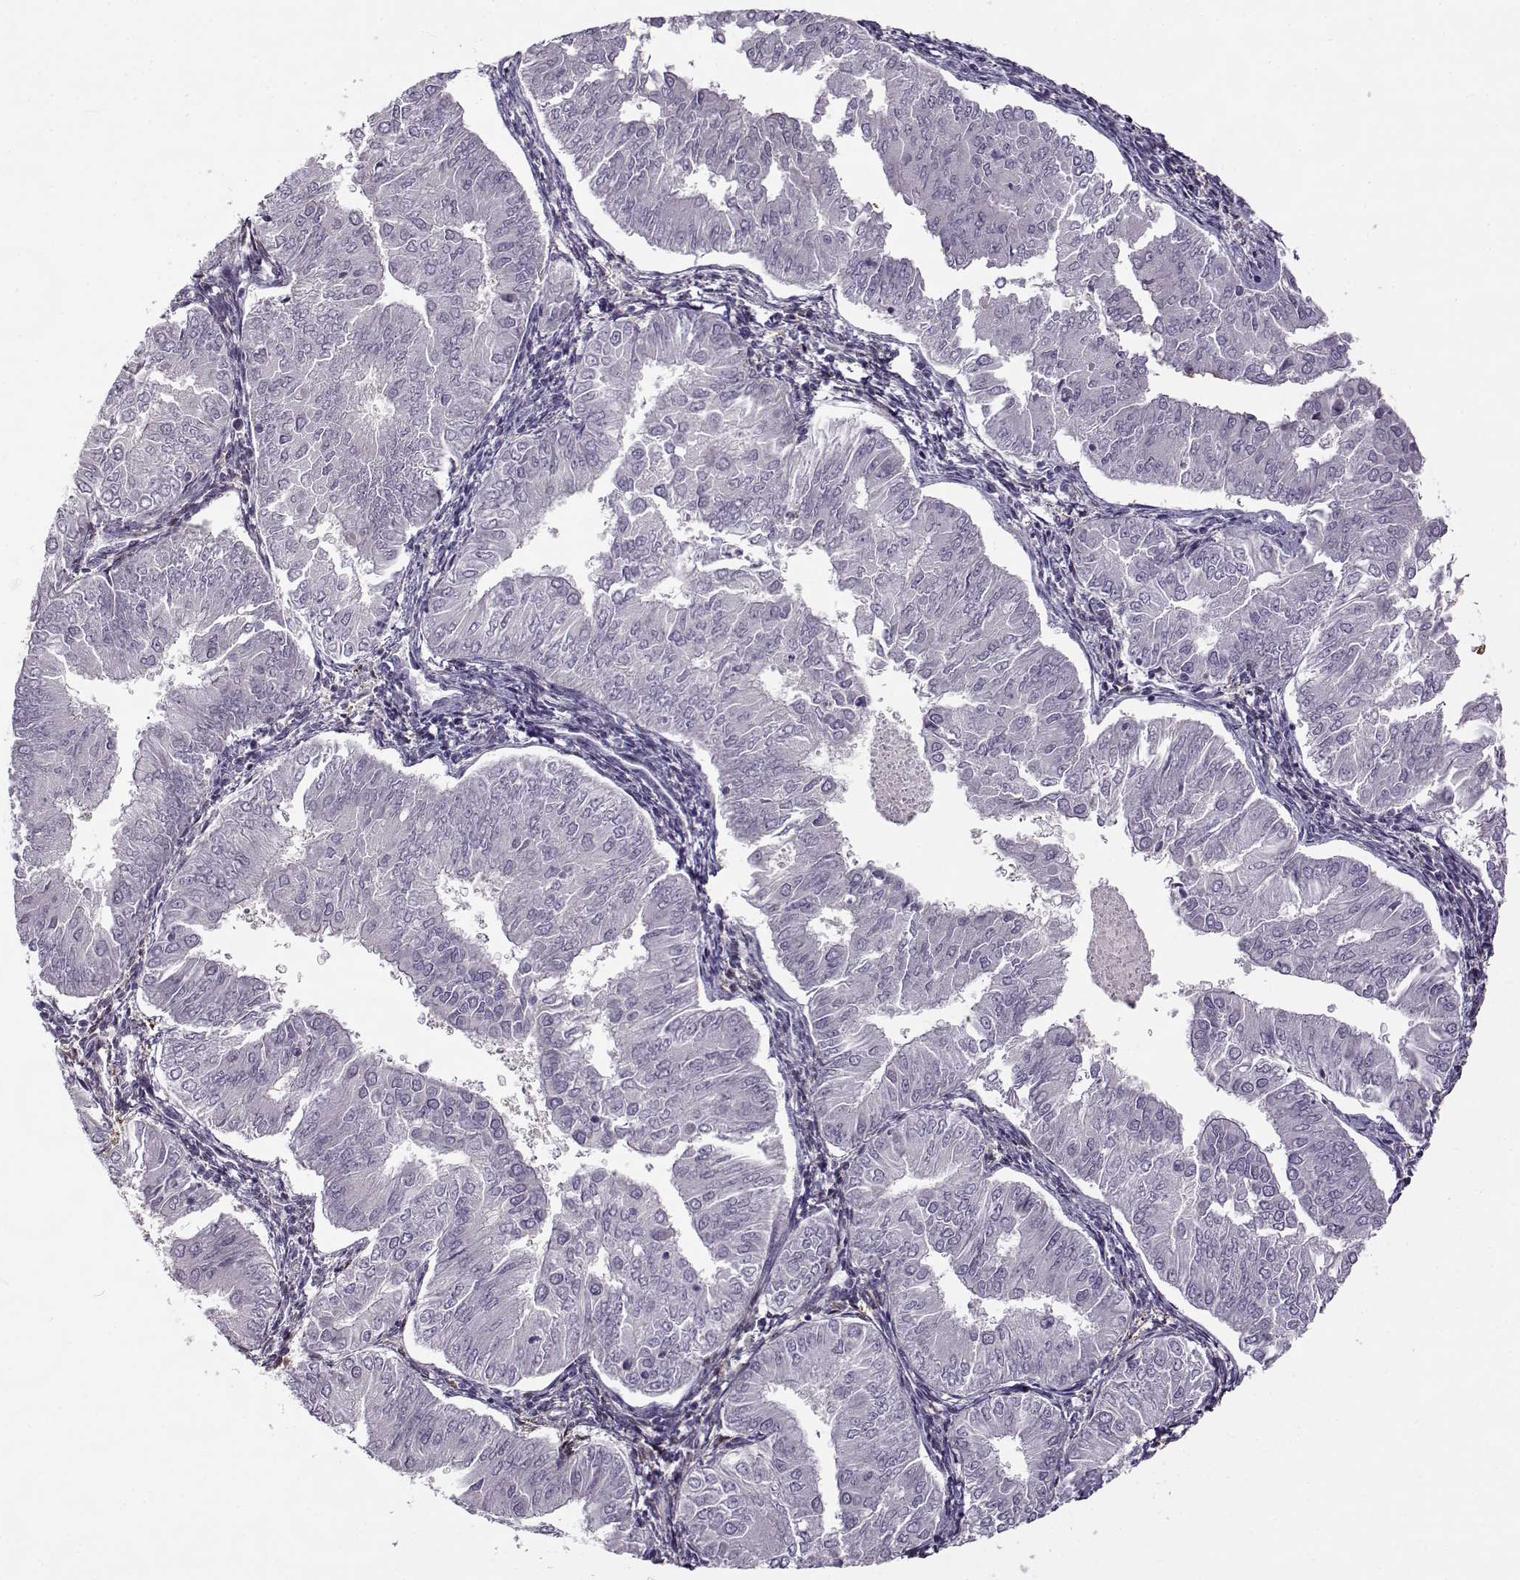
{"staining": {"intensity": "negative", "quantity": "none", "location": "none"}, "tissue": "endometrial cancer", "cell_type": "Tumor cells", "image_type": "cancer", "snomed": [{"axis": "morphology", "description": "Adenocarcinoma, NOS"}, {"axis": "topography", "description": "Endometrium"}], "caption": "Immunohistochemical staining of human endometrial adenocarcinoma reveals no significant staining in tumor cells. Nuclei are stained in blue.", "gene": "UCP3", "patient": {"sex": "female", "age": 53}}